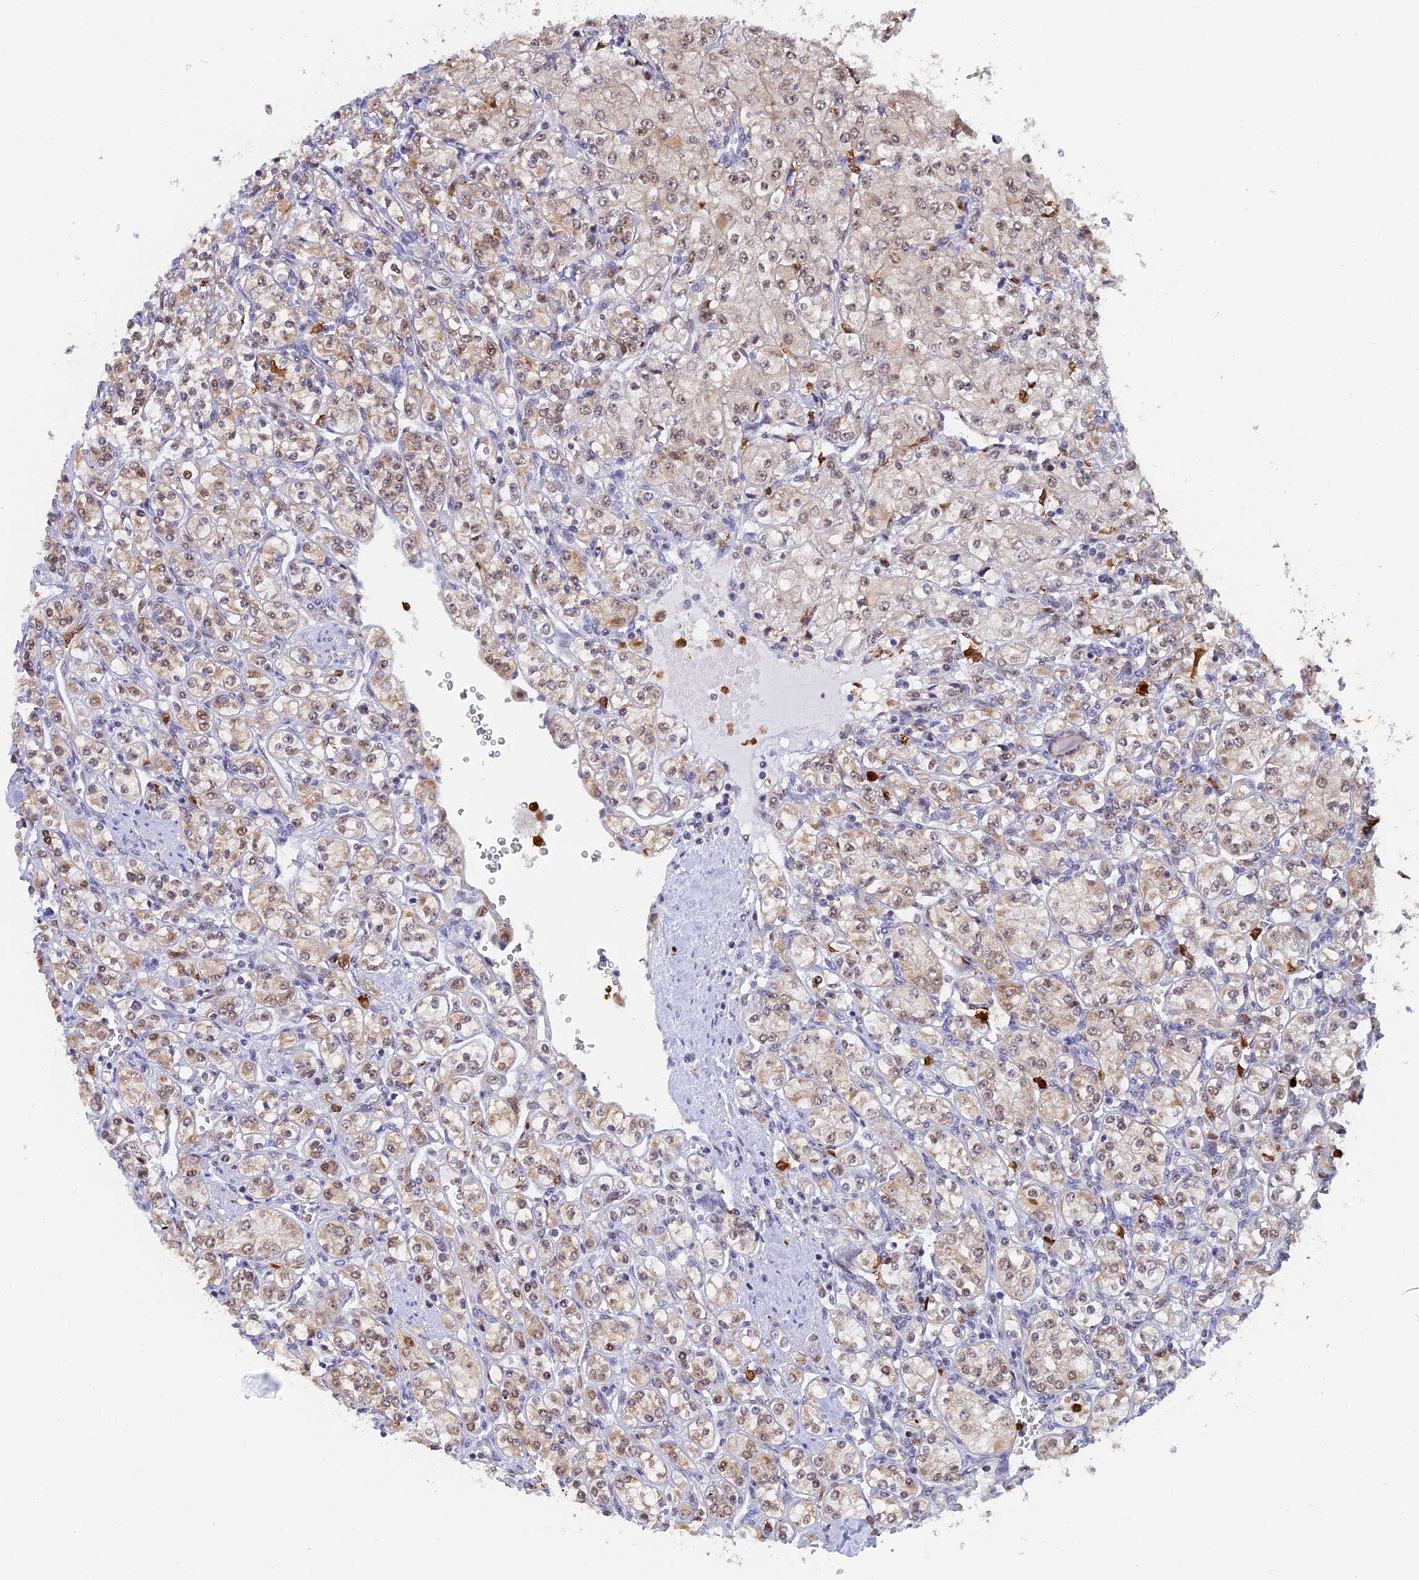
{"staining": {"intensity": "weak", "quantity": "25%-75%", "location": "cytoplasmic/membranous,nuclear"}, "tissue": "renal cancer", "cell_type": "Tumor cells", "image_type": "cancer", "snomed": [{"axis": "morphology", "description": "Adenocarcinoma, NOS"}, {"axis": "topography", "description": "Kidney"}], "caption": "Renal cancer (adenocarcinoma) stained for a protein reveals weak cytoplasmic/membranous and nuclear positivity in tumor cells.", "gene": "SLC26A1", "patient": {"sex": "male", "age": 77}}